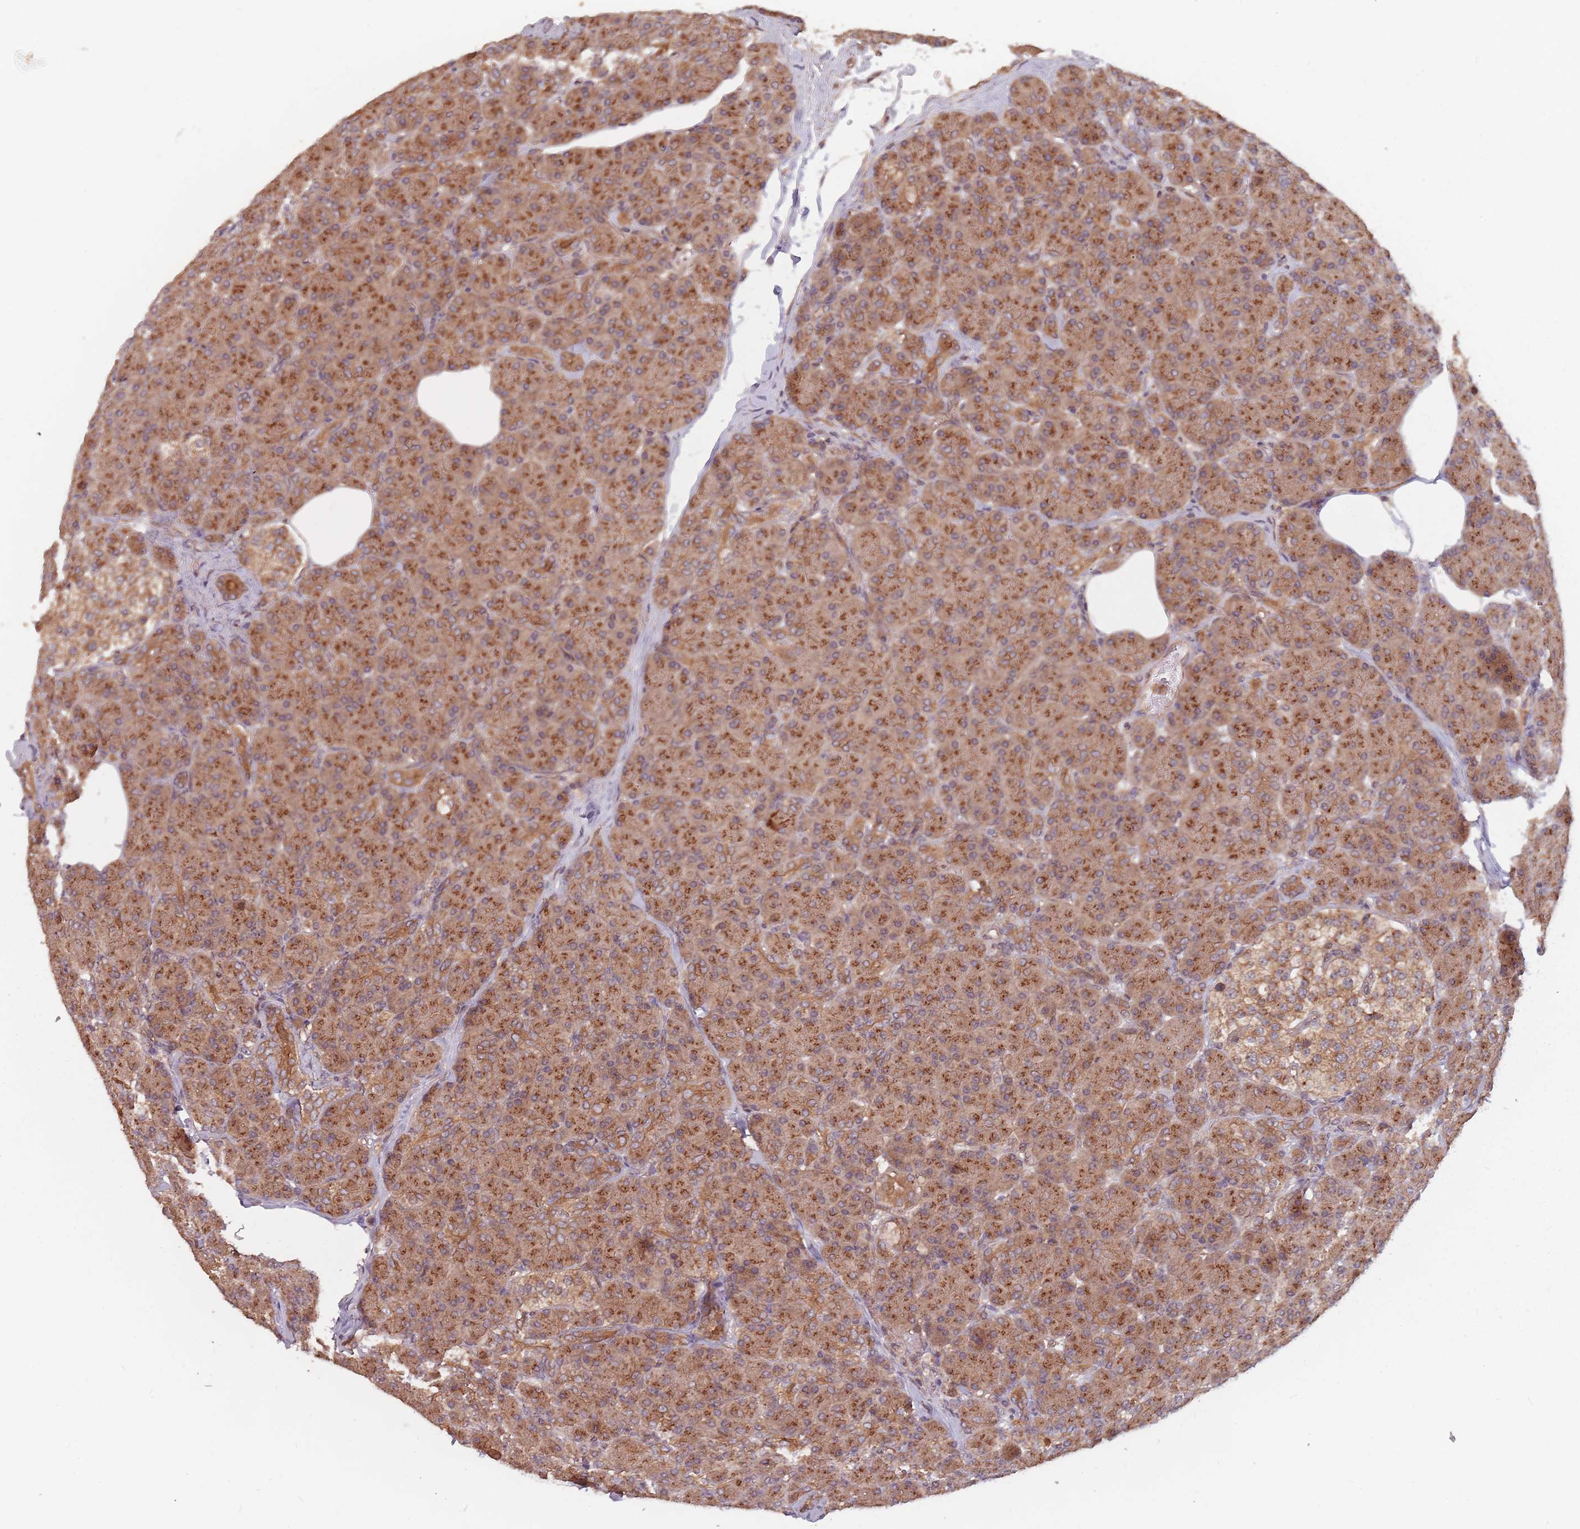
{"staining": {"intensity": "strong", "quantity": ">75%", "location": "cytoplasmic/membranous"}, "tissue": "pancreas", "cell_type": "Exocrine glandular cells", "image_type": "normal", "snomed": [{"axis": "morphology", "description": "Normal tissue, NOS"}, {"axis": "topography", "description": "Pancreas"}], "caption": "High-power microscopy captured an immunohistochemistry photomicrograph of normal pancreas, revealing strong cytoplasmic/membranous positivity in approximately >75% of exocrine glandular cells.", "gene": "C3orf14", "patient": {"sex": "female", "age": 43}}